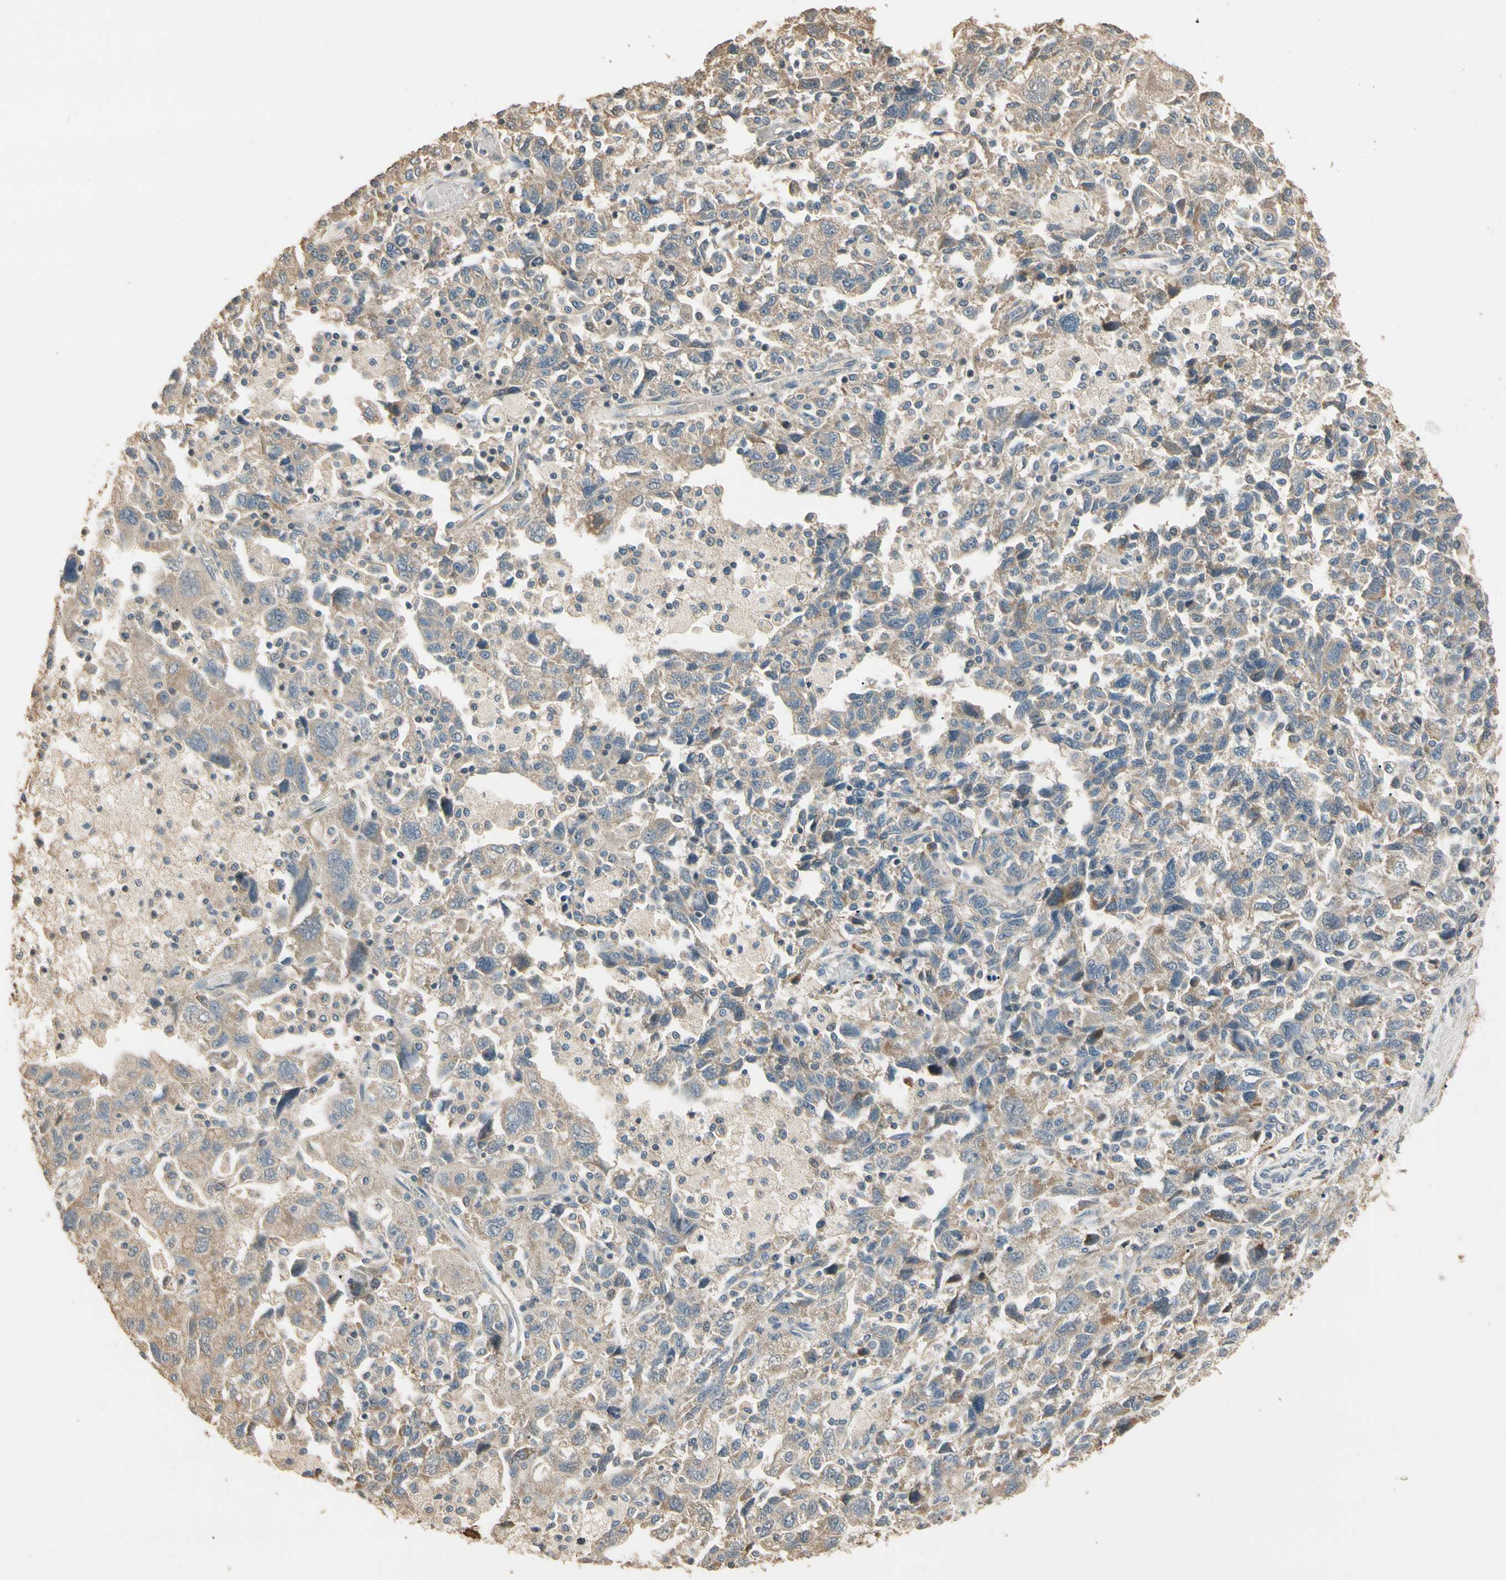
{"staining": {"intensity": "weak", "quantity": ">75%", "location": "cytoplasmic/membranous"}, "tissue": "ovarian cancer", "cell_type": "Tumor cells", "image_type": "cancer", "snomed": [{"axis": "morphology", "description": "Carcinoma, NOS"}, {"axis": "morphology", "description": "Cystadenocarcinoma, serous, NOS"}, {"axis": "topography", "description": "Ovary"}], "caption": "Immunohistochemical staining of ovarian cancer (carcinoma) displays low levels of weak cytoplasmic/membranous expression in approximately >75% of tumor cells.", "gene": "CDH6", "patient": {"sex": "female", "age": 69}}